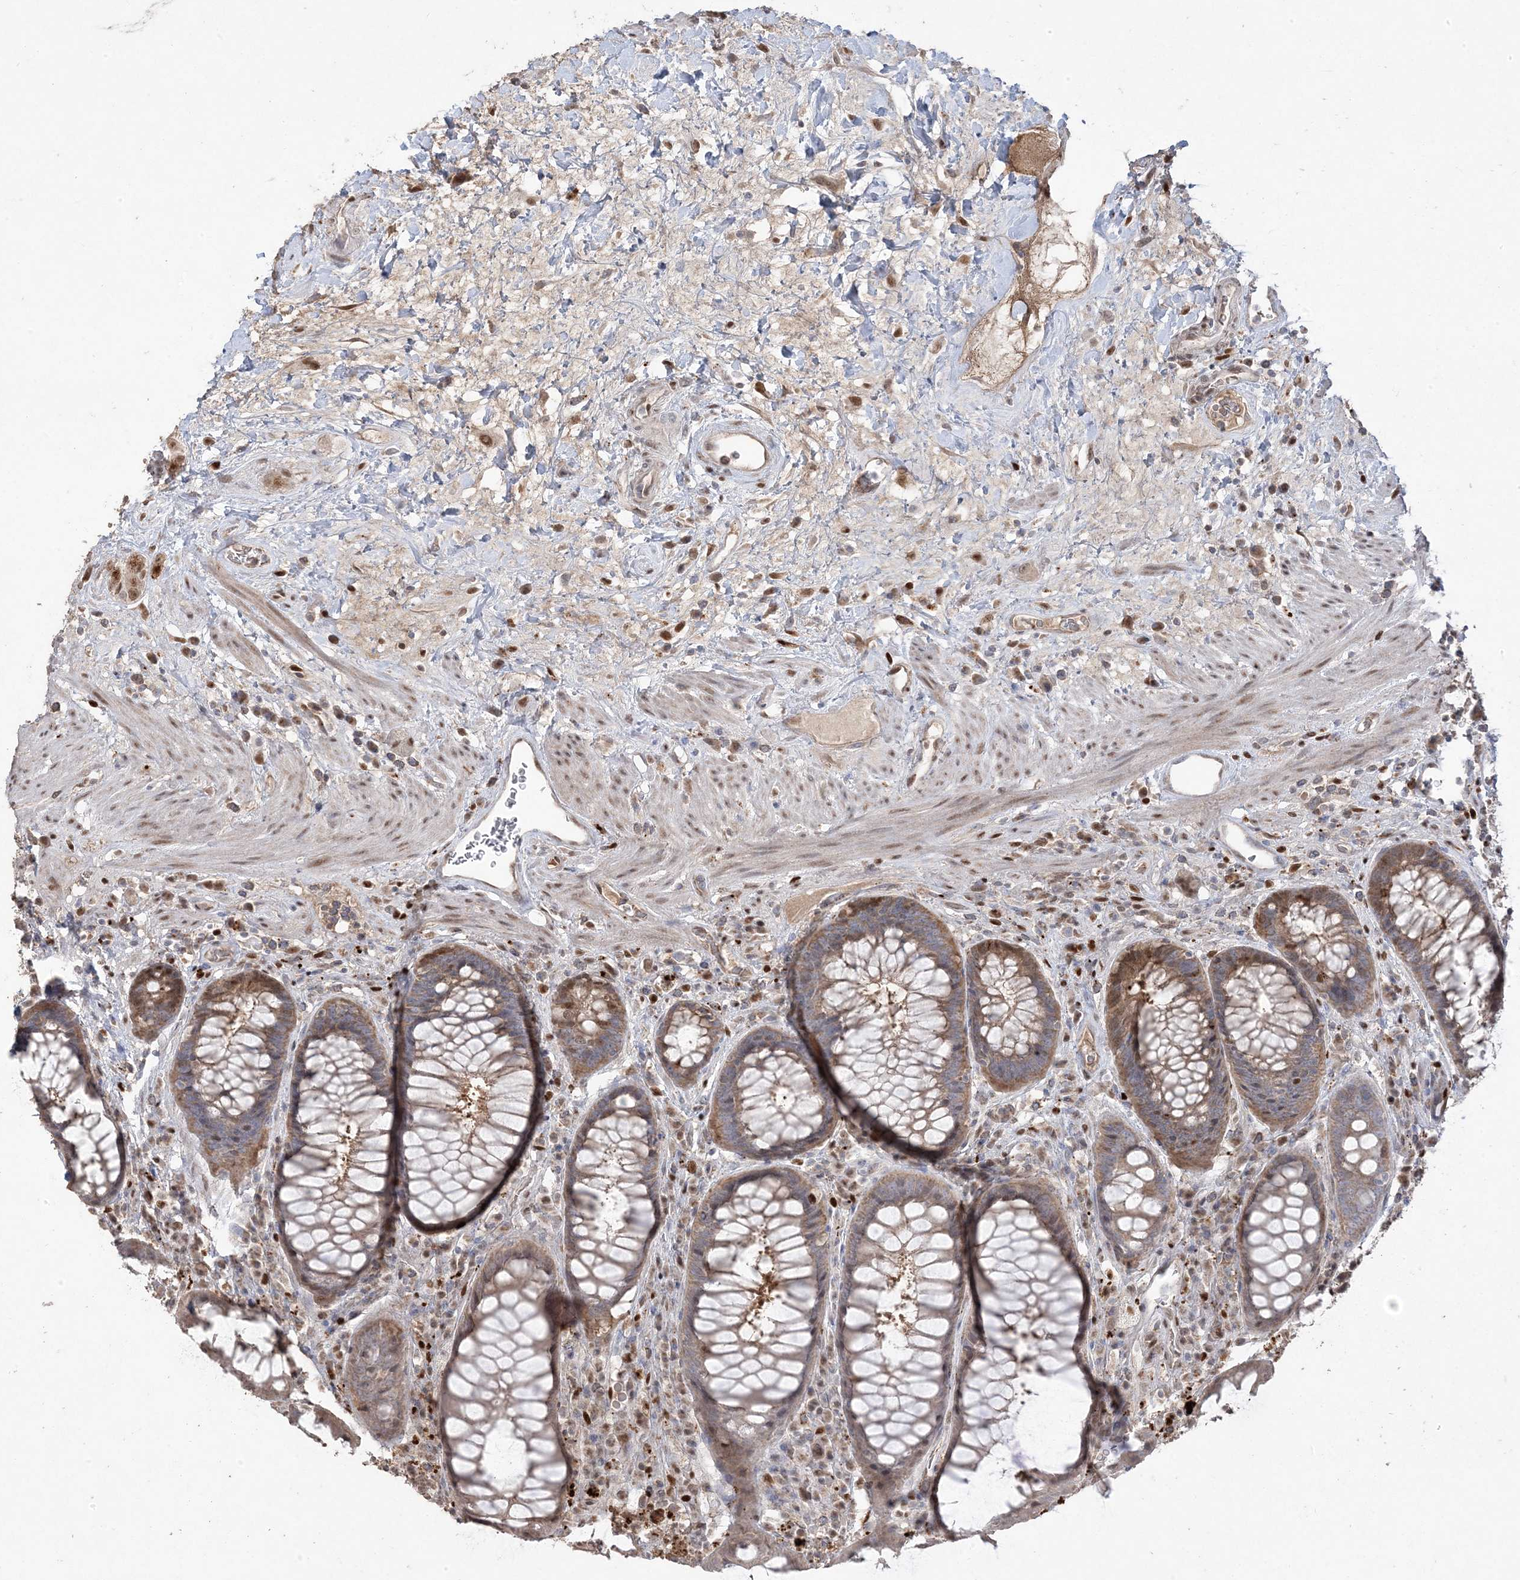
{"staining": {"intensity": "moderate", "quantity": ">75%", "location": "cytoplasmic/membranous"}, "tissue": "rectum", "cell_type": "Glandular cells", "image_type": "normal", "snomed": [{"axis": "morphology", "description": "Normal tissue, NOS"}, {"axis": "topography", "description": "Rectum"}], "caption": "Immunohistochemistry staining of benign rectum, which exhibits medium levels of moderate cytoplasmic/membranous staining in about >75% of glandular cells indicating moderate cytoplasmic/membranous protein staining. The staining was performed using DAB (3,3'-diaminobenzidine) (brown) for protein detection and nuclei were counterstained in hematoxylin (blue).", "gene": "PPOX", "patient": {"sex": "male", "age": 64}}